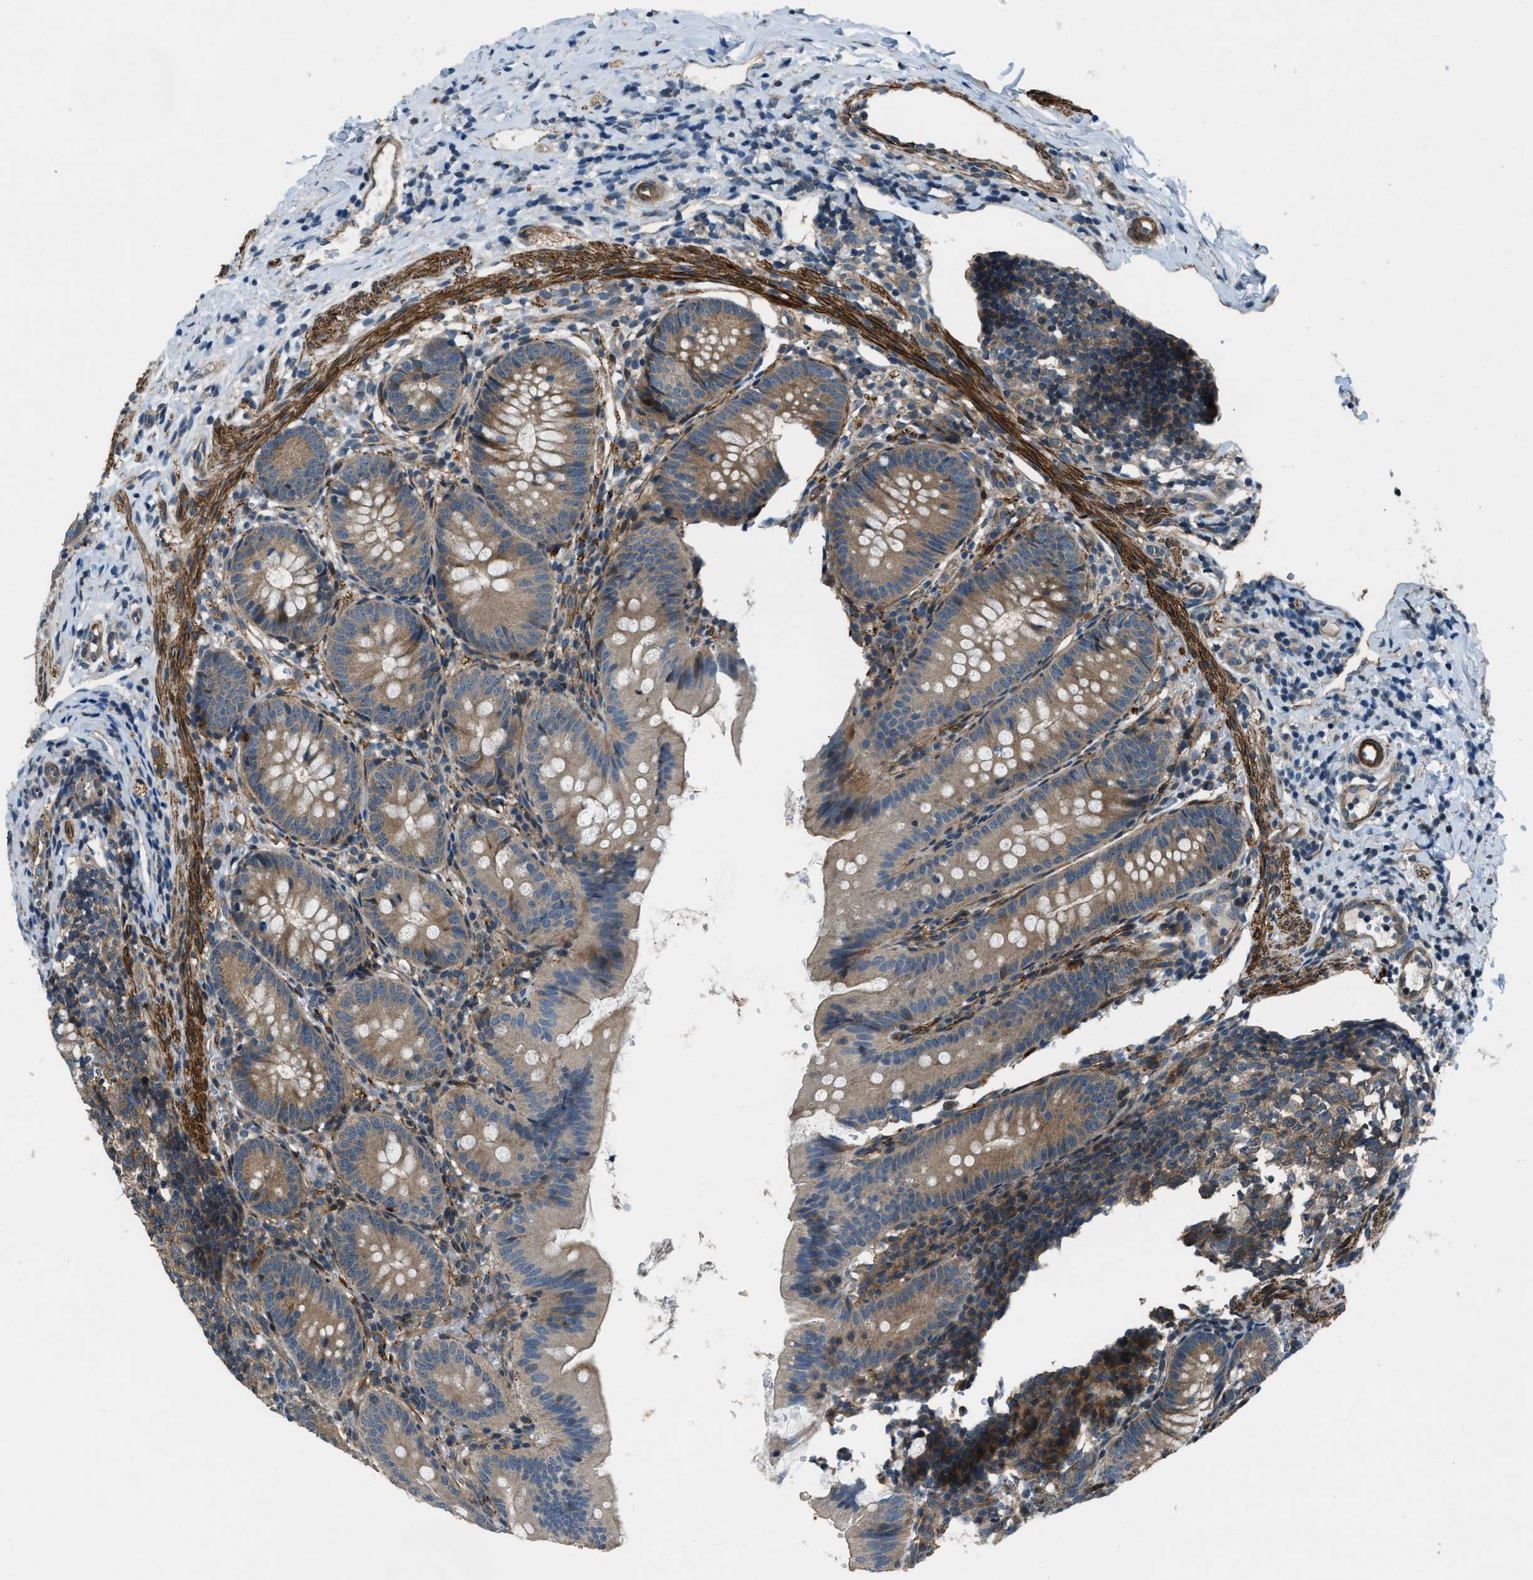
{"staining": {"intensity": "moderate", "quantity": ">75%", "location": "cytoplasmic/membranous"}, "tissue": "appendix", "cell_type": "Glandular cells", "image_type": "normal", "snomed": [{"axis": "morphology", "description": "Normal tissue, NOS"}, {"axis": "topography", "description": "Appendix"}], "caption": "High-magnification brightfield microscopy of normal appendix stained with DAB (brown) and counterstained with hematoxylin (blue). glandular cells exhibit moderate cytoplasmic/membranous staining is present in approximately>75% of cells. (Stains: DAB (3,3'-diaminobenzidine) in brown, nuclei in blue, Microscopy: brightfield microscopy at high magnification).", "gene": "NUDCD3", "patient": {"sex": "male", "age": 1}}